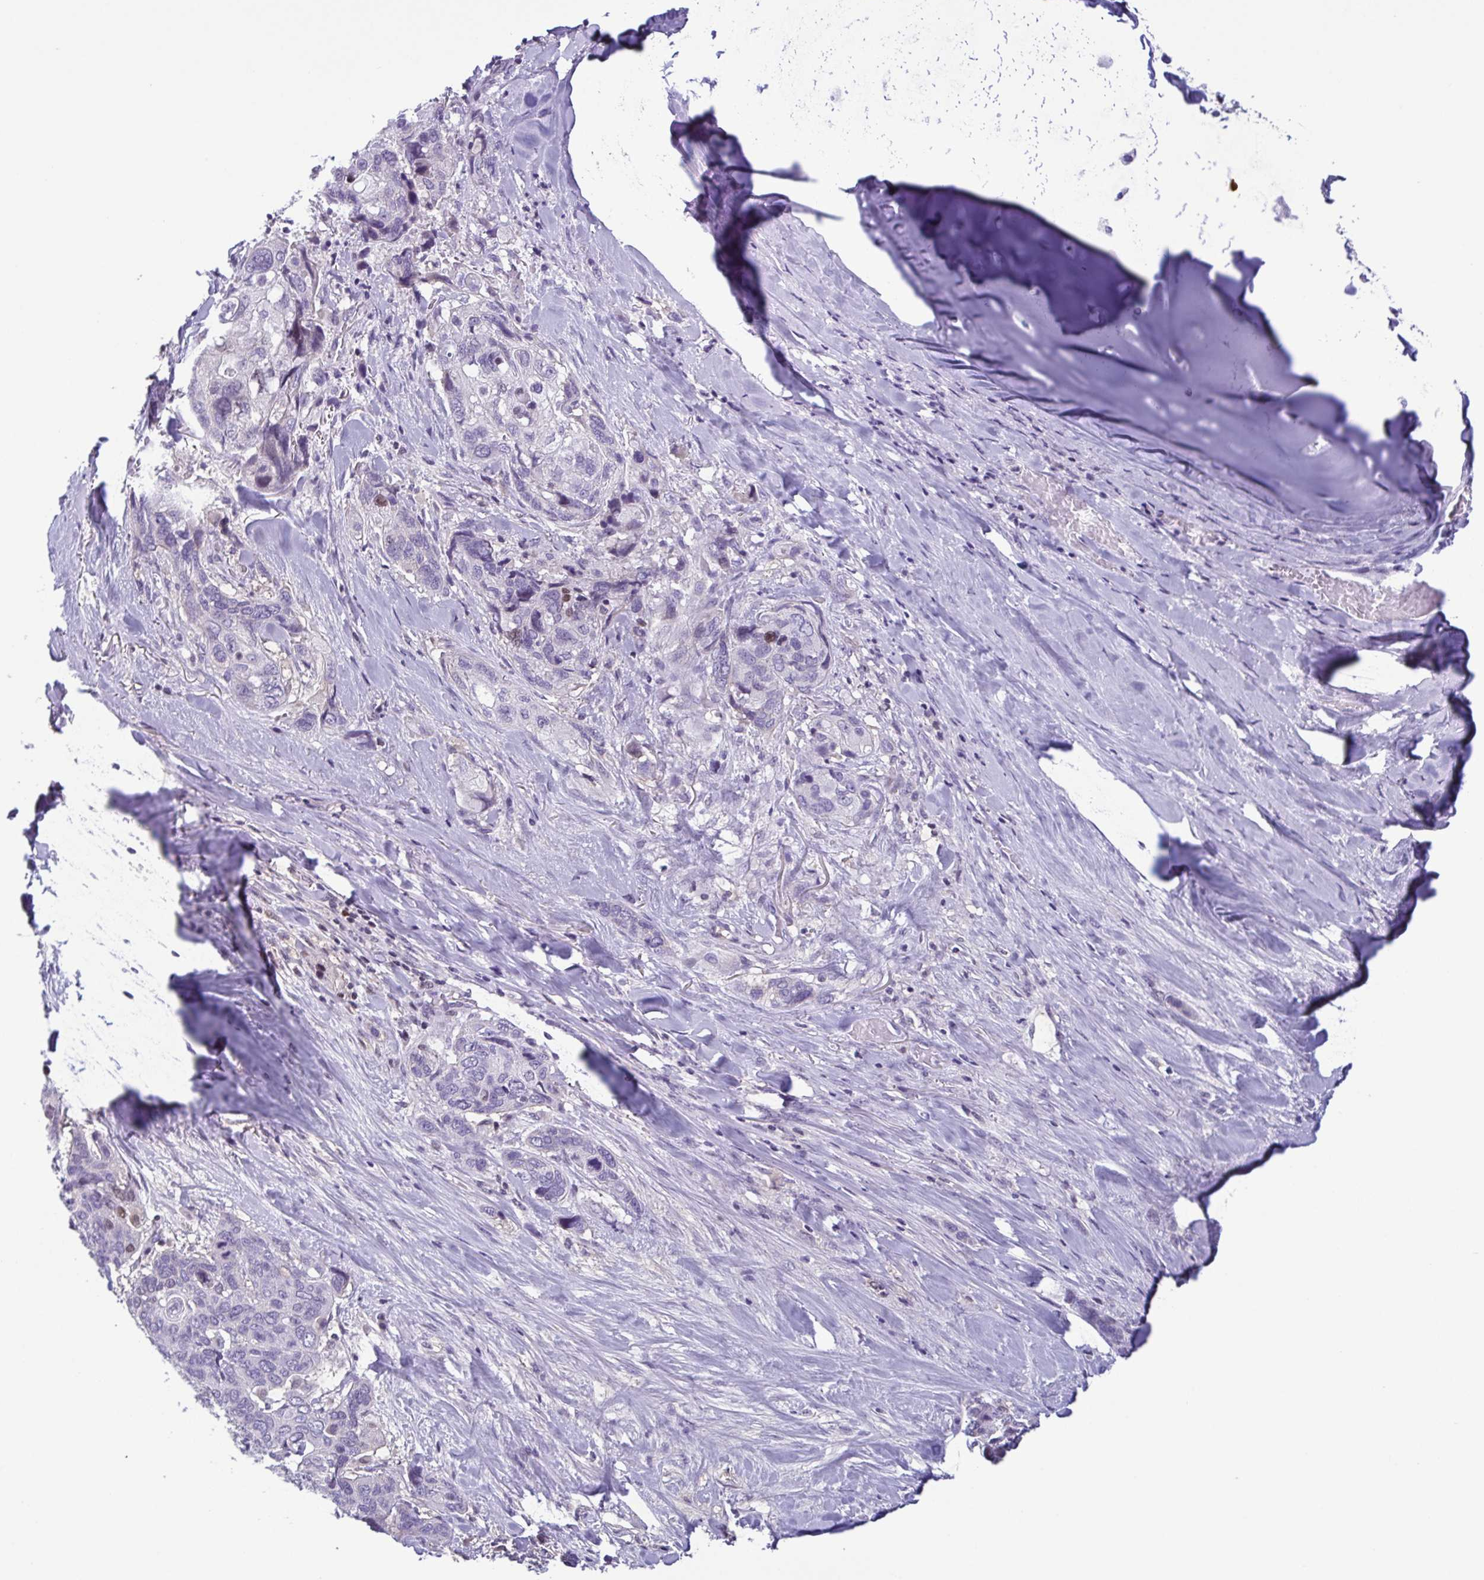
{"staining": {"intensity": "negative", "quantity": "none", "location": "none"}, "tissue": "lung cancer", "cell_type": "Tumor cells", "image_type": "cancer", "snomed": [{"axis": "morphology", "description": "Squamous cell carcinoma, NOS"}, {"axis": "morphology", "description": "Squamous cell carcinoma, metastatic, NOS"}, {"axis": "topography", "description": "Lymph node"}, {"axis": "topography", "description": "Lung"}], "caption": "Tumor cells are negative for protein expression in human lung cancer (squamous cell carcinoma).", "gene": "IRF1", "patient": {"sex": "male", "age": 41}}